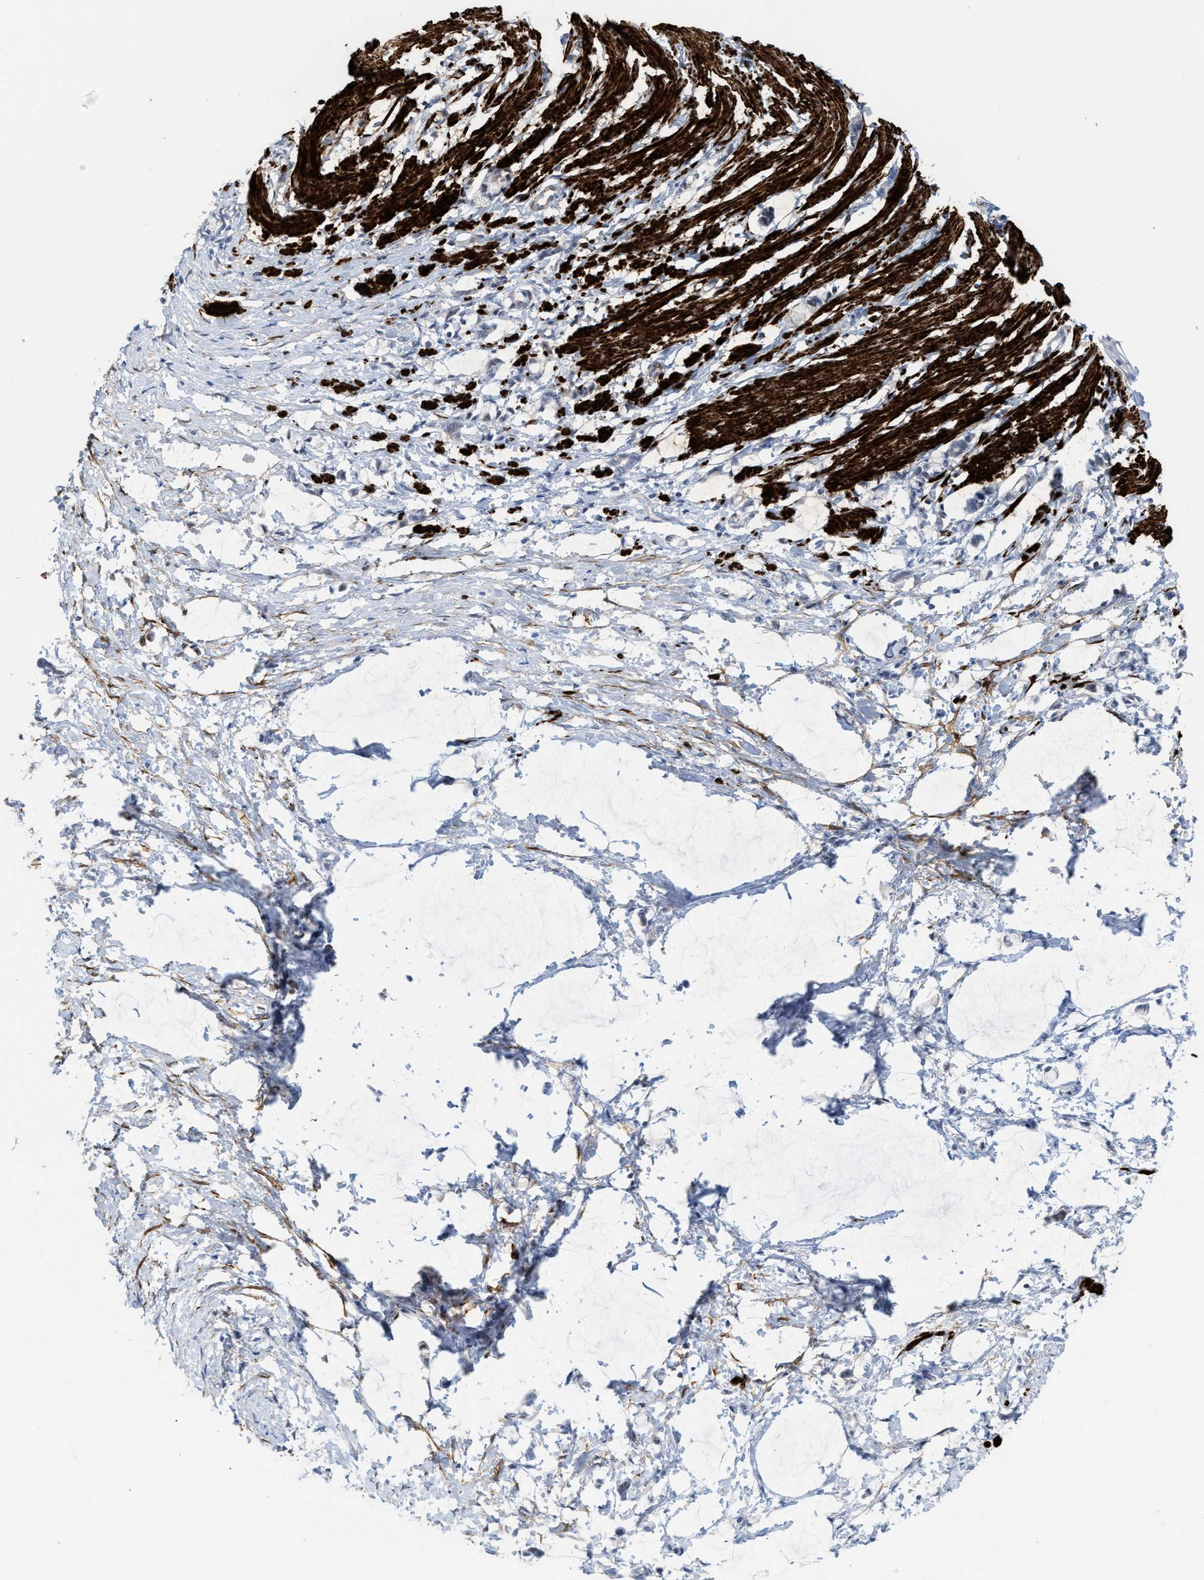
{"staining": {"intensity": "strong", "quantity": ">75%", "location": "cytoplasmic/membranous"}, "tissue": "smooth muscle", "cell_type": "Smooth muscle cells", "image_type": "normal", "snomed": [{"axis": "morphology", "description": "Normal tissue, NOS"}, {"axis": "morphology", "description": "Adenocarcinoma, NOS"}, {"axis": "topography", "description": "Smooth muscle"}, {"axis": "topography", "description": "Colon"}], "caption": "This photomicrograph exhibits immunohistochemistry (IHC) staining of benign smooth muscle, with high strong cytoplasmic/membranous expression in about >75% of smooth muscle cells.", "gene": "TAGLN", "patient": {"sex": "male", "age": 14}}